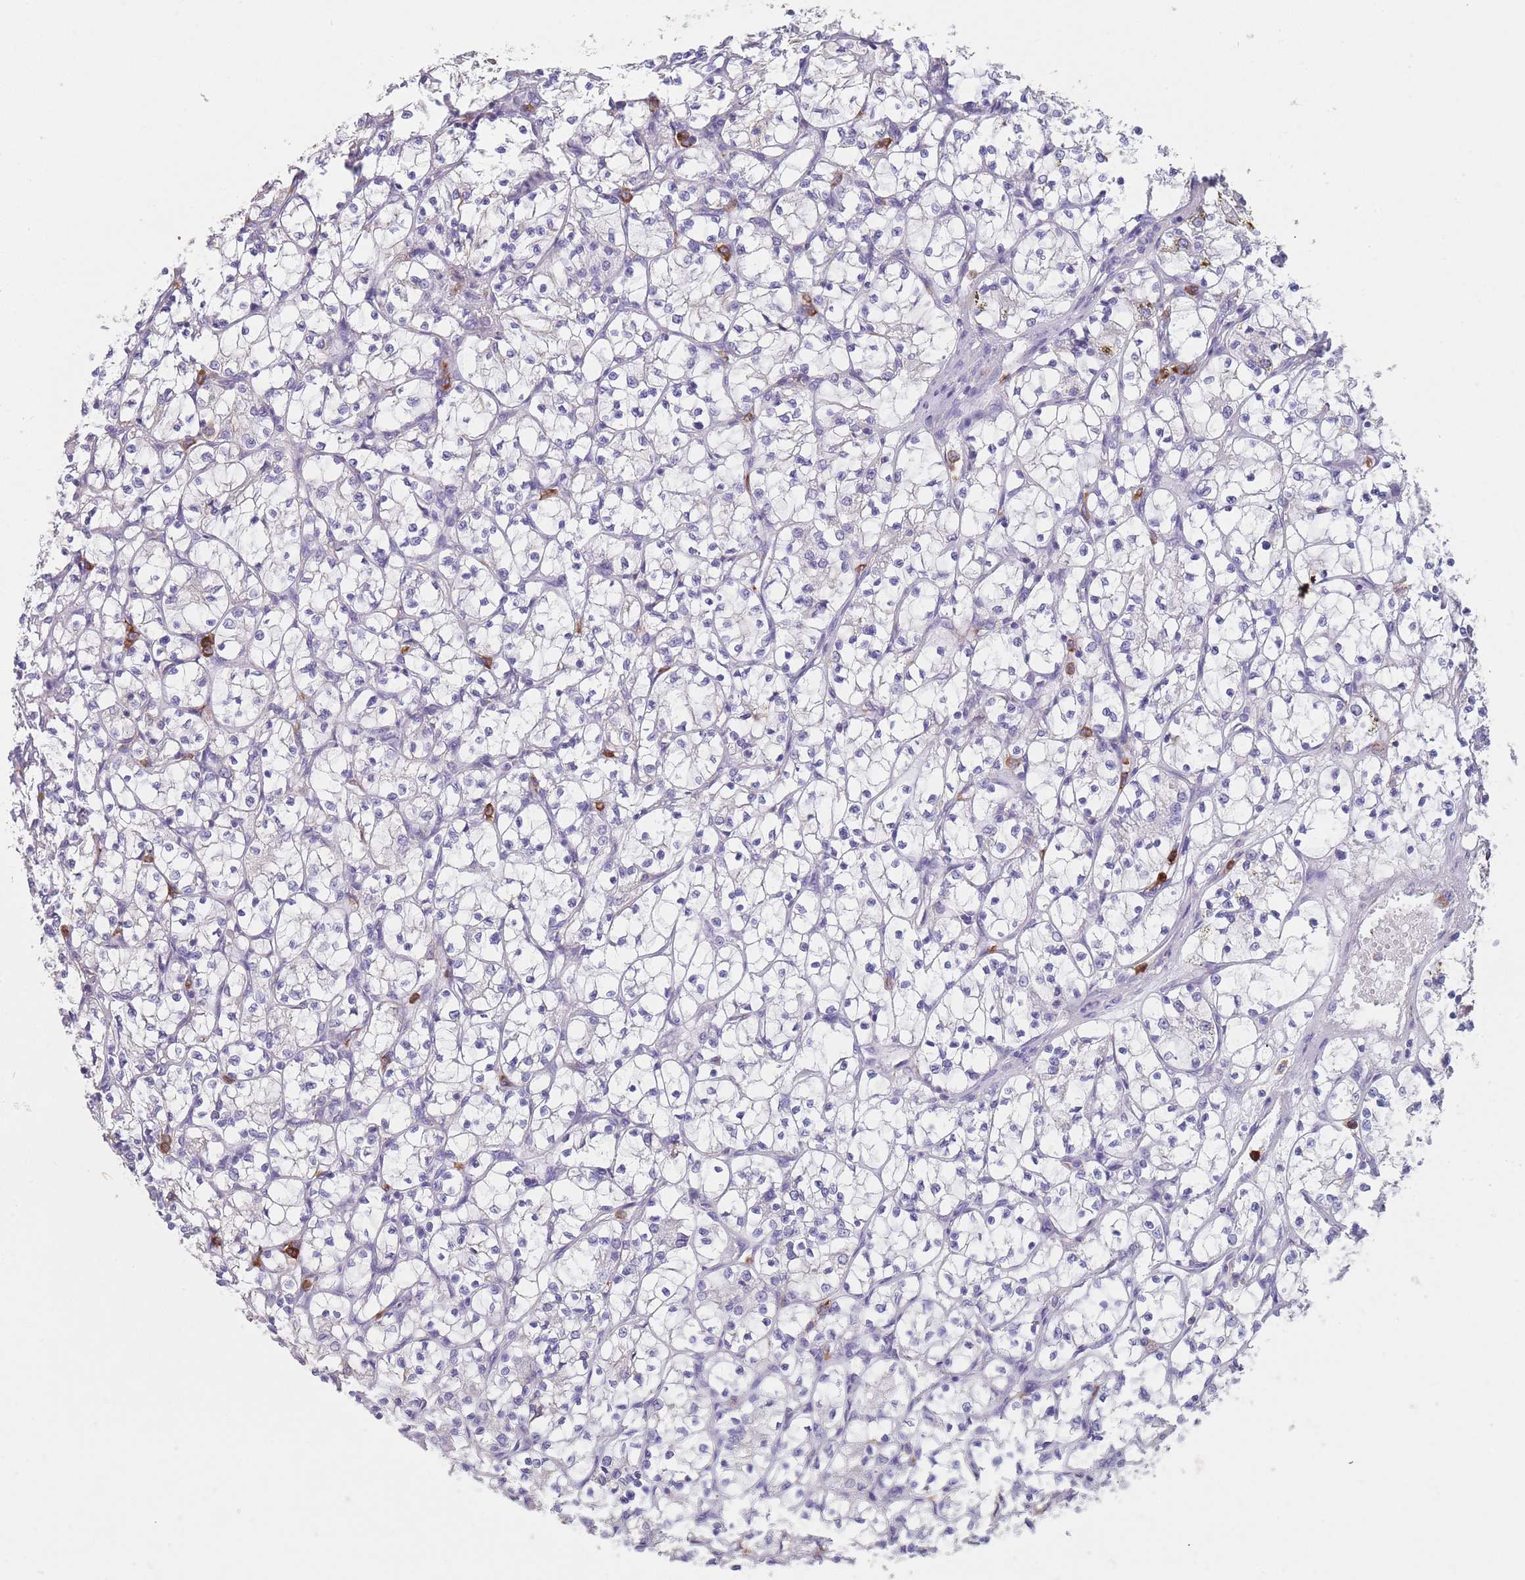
{"staining": {"intensity": "negative", "quantity": "none", "location": "none"}, "tissue": "renal cancer", "cell_type": "Tumor cells", "image_type": "cancer", "snomed": [{"axis": "morphology", "description": "Adenocarcinoma, NOS"}, {"axis": "topography", "description": "Kidney"}], "caption": "Immunohistochemistry micrograph of adenocarcinoma (renal) stained for a protein (brown), which displays no expression in tumor cells. Nuclei are stained in blue.", "gene": "CLEC12A", "patient": {"sex": "female", "age": 69}}